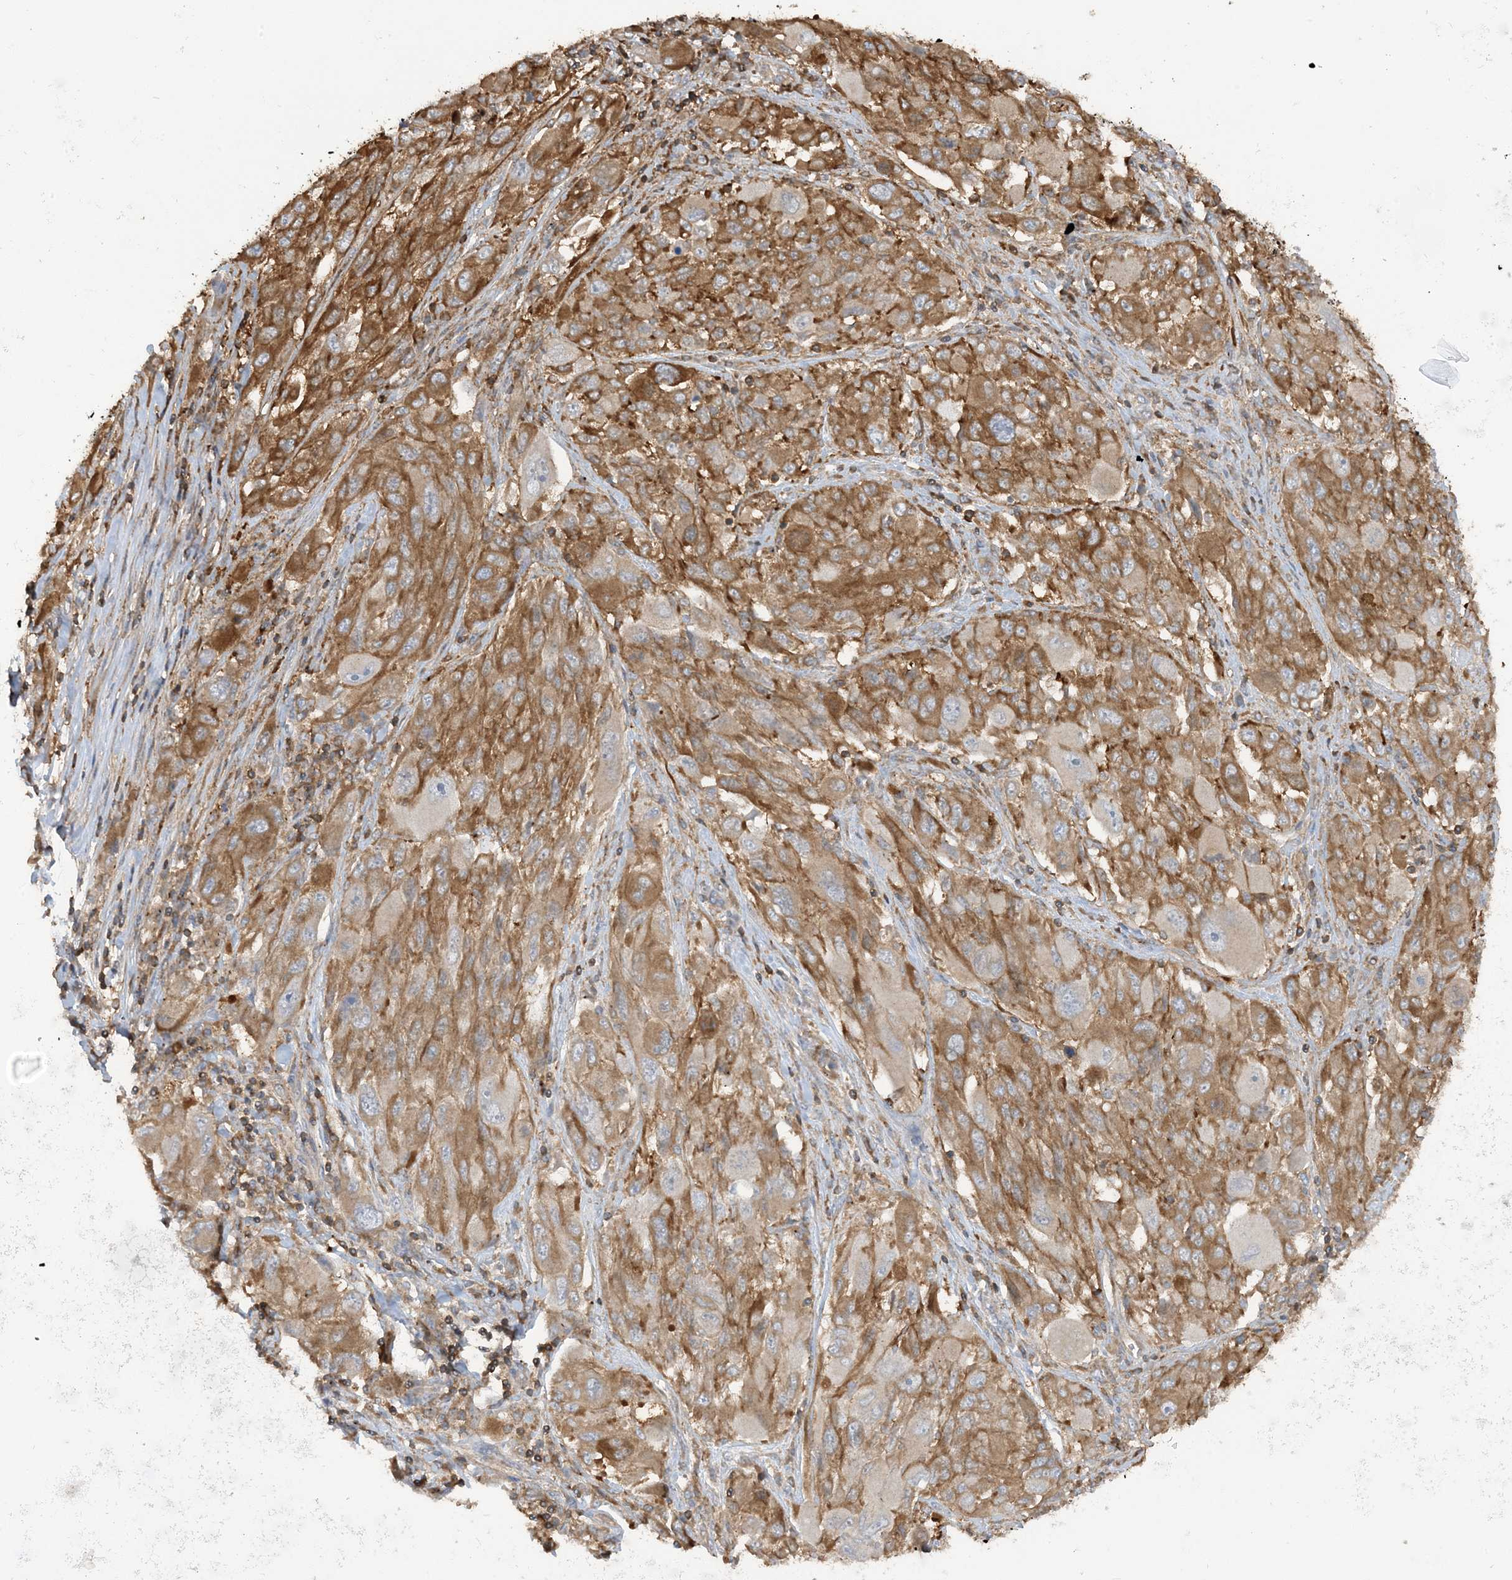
{"staining": {"intensity": "moderate", "quantity": ">75%", "location": "cytoplasmic/membranous"}, "tissue": "melanoma", "cell_type": "Tumor cells", "image_type": "cancer", "snomed": [{"axis": "morphology", "description": "Malignant melanoma, NOS"}, {"axis": "topography", "description": "Skin"}], "caption": "This image reveals immunohistochemistry (IHC) staining of malignant melanoma, with medium moderate cytoplasmic/membranous positivity in about >75% of tumor cells.", "gene": "SFMBT2", "patient": {"sex": "female", "age": 91}}